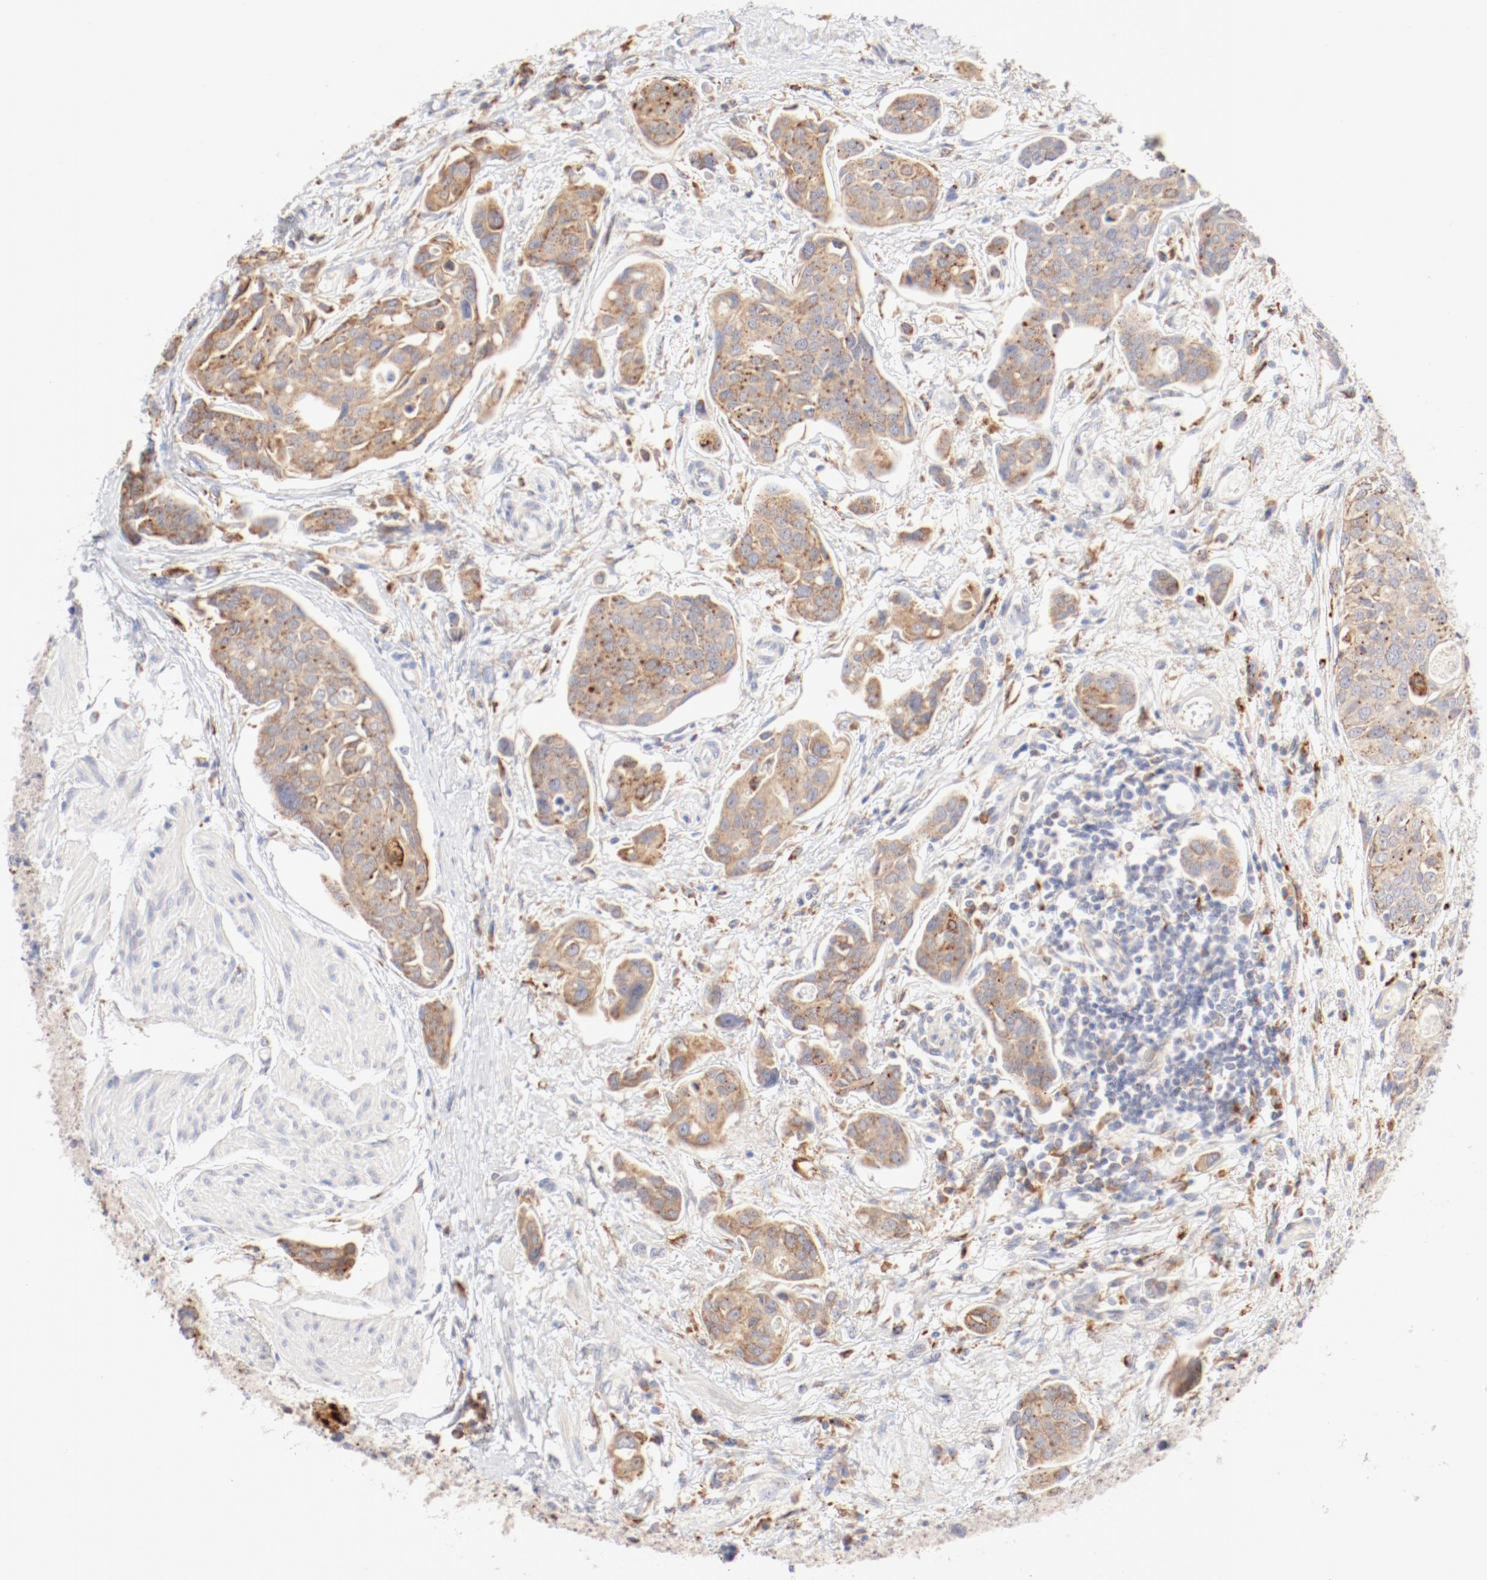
{"staining": {"intensity": "moderate", "quantity": ">75%", "location": "cytoplasmic/membranous"}, "tissue": "urothelial cancer", "cell_type": "Tumor cells", "image_type": "cancer", "snomed": [{"axis": "morphology", "description": "Urothelial carcinoma, High grade"}, {"axis": "topography", "description": "Urinary bladder"}], "caption": "High-grade urothelial carcinoma tissue displays moderate cytoplasmic/membranous staining in approximately >75% of tumor cells The staining was performed using DAB (3,3'-diaminobenzidine), with brown indicating positive protein expression. Nuclei are stained blue with hematoxylin.", "gene": "CTSH", "patient": {"sex": "male", "age": 78}}